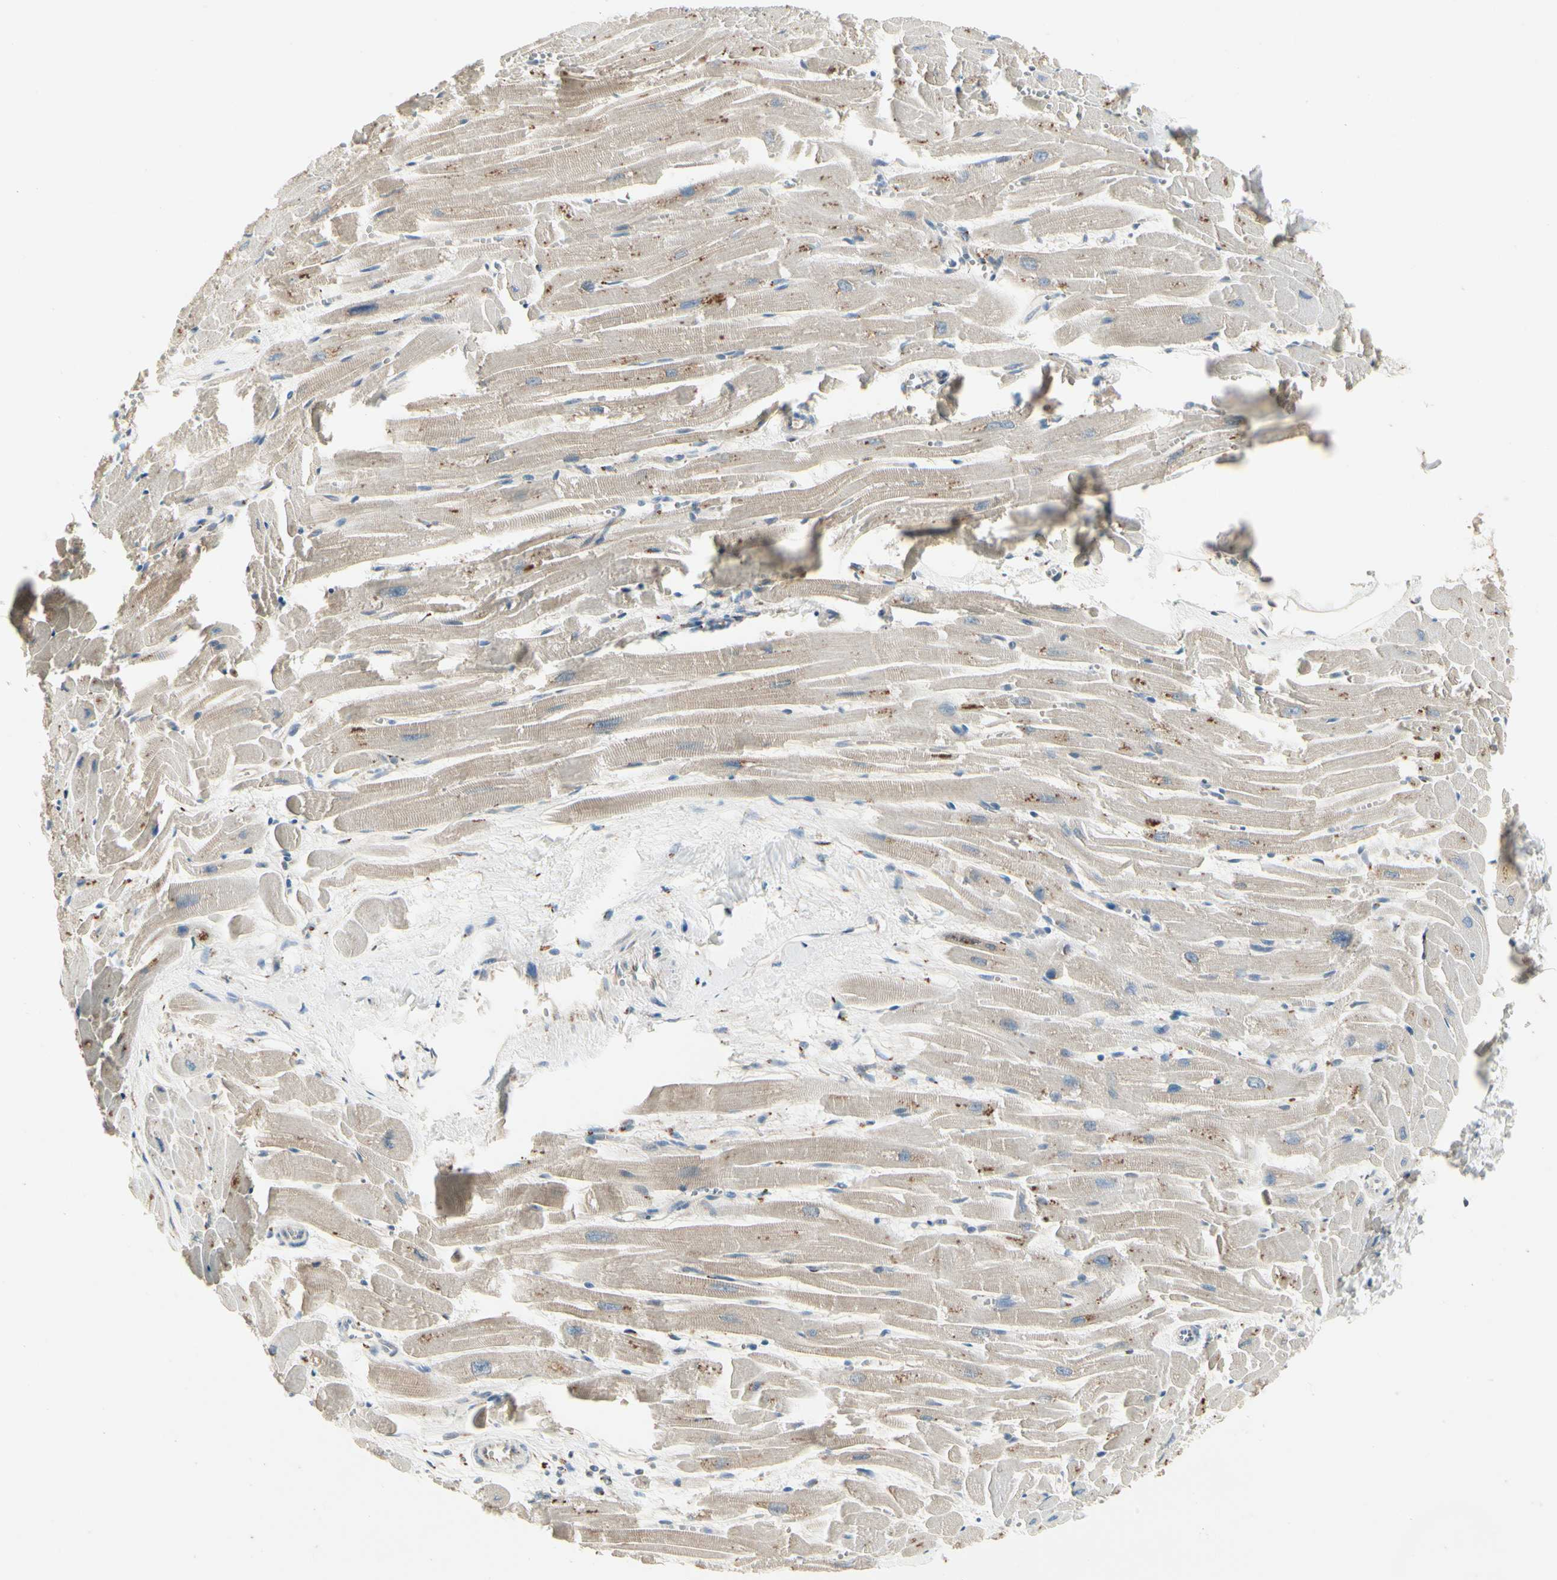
{"staining": {"intensity": "moderate", "quantity": "25%-75%", "location": "cytoplasmic/membranous"}, "tissue": "heart muscle", "cell_type": "Cardiomyocytes", "image_type": "normal", "snomed": [{"axis": "morphology", "description": "Normal tissue, NOS"}, {"axis": "topography", "description": "Heart"}], "caption": "Protein expression analysis of benign heart muscle demonstrates moderate cytoplasmic/membranous expression in approximately 25%-75% of cardiomyocytes.", "gene": "ABCA3", "patient": {"sex": "female", "age": 19}}